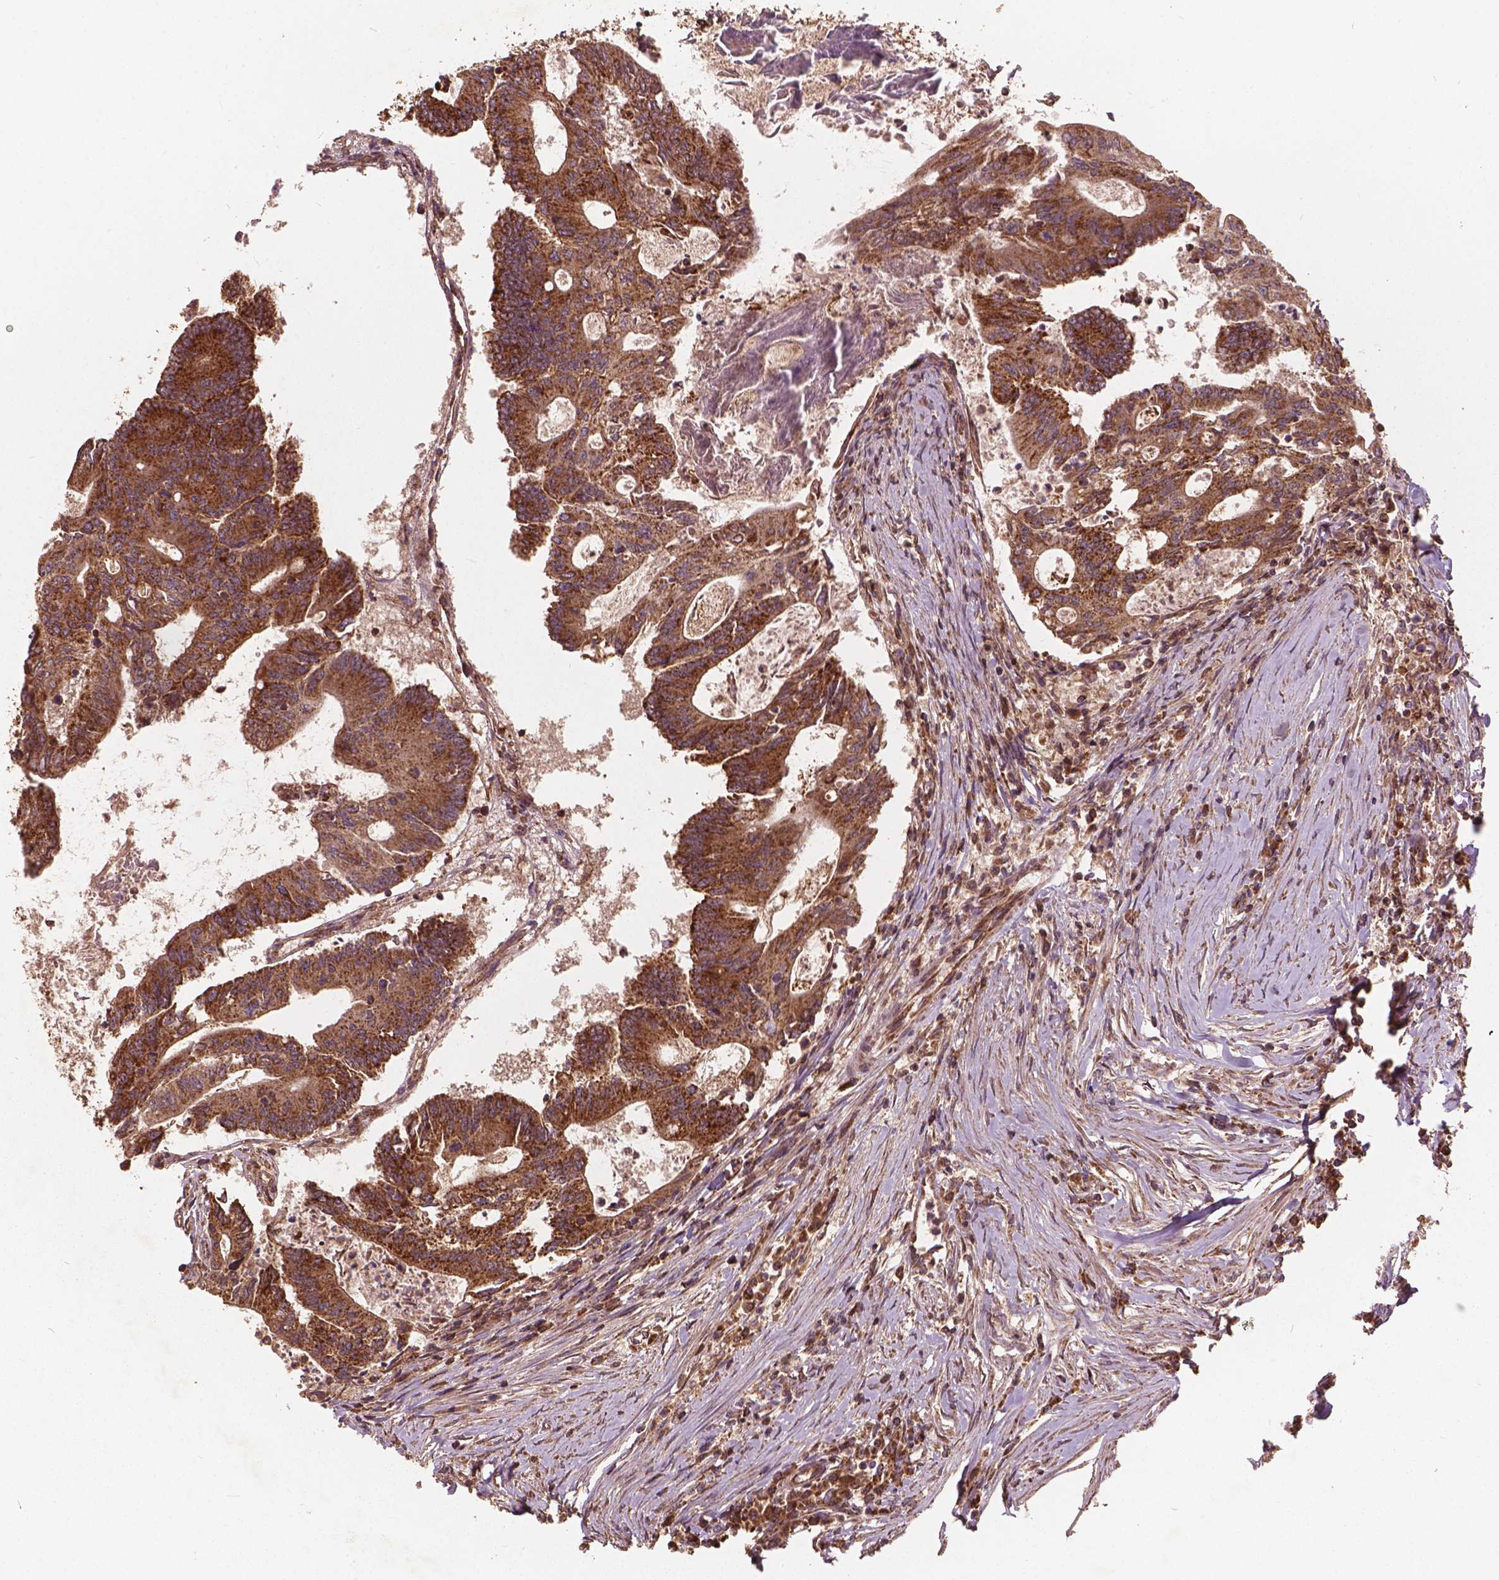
{"staining": {"intensity": "strong", "quantity": ">75%", "location": "cytoplasmic/membranous"}, "tissue": "colorectal cancer", "cell_type": "Tumor cells", "image_type": "cancer", "snomed": [{"axis": "morphology", "description": "Adenocarcinoma, NOS"}, {"axis": "topography", "description": "Colon"}], "caption": "Colorectal adenocarcinoma stained with DAB immunohistochemistry displays high levels of strong cytoplasmic/membranous positivity in about >75% of tumor cells. Nuclei are stained in blue.", "gene": "UBXN2A", "patient": {"sex": "female", "age": 70}}